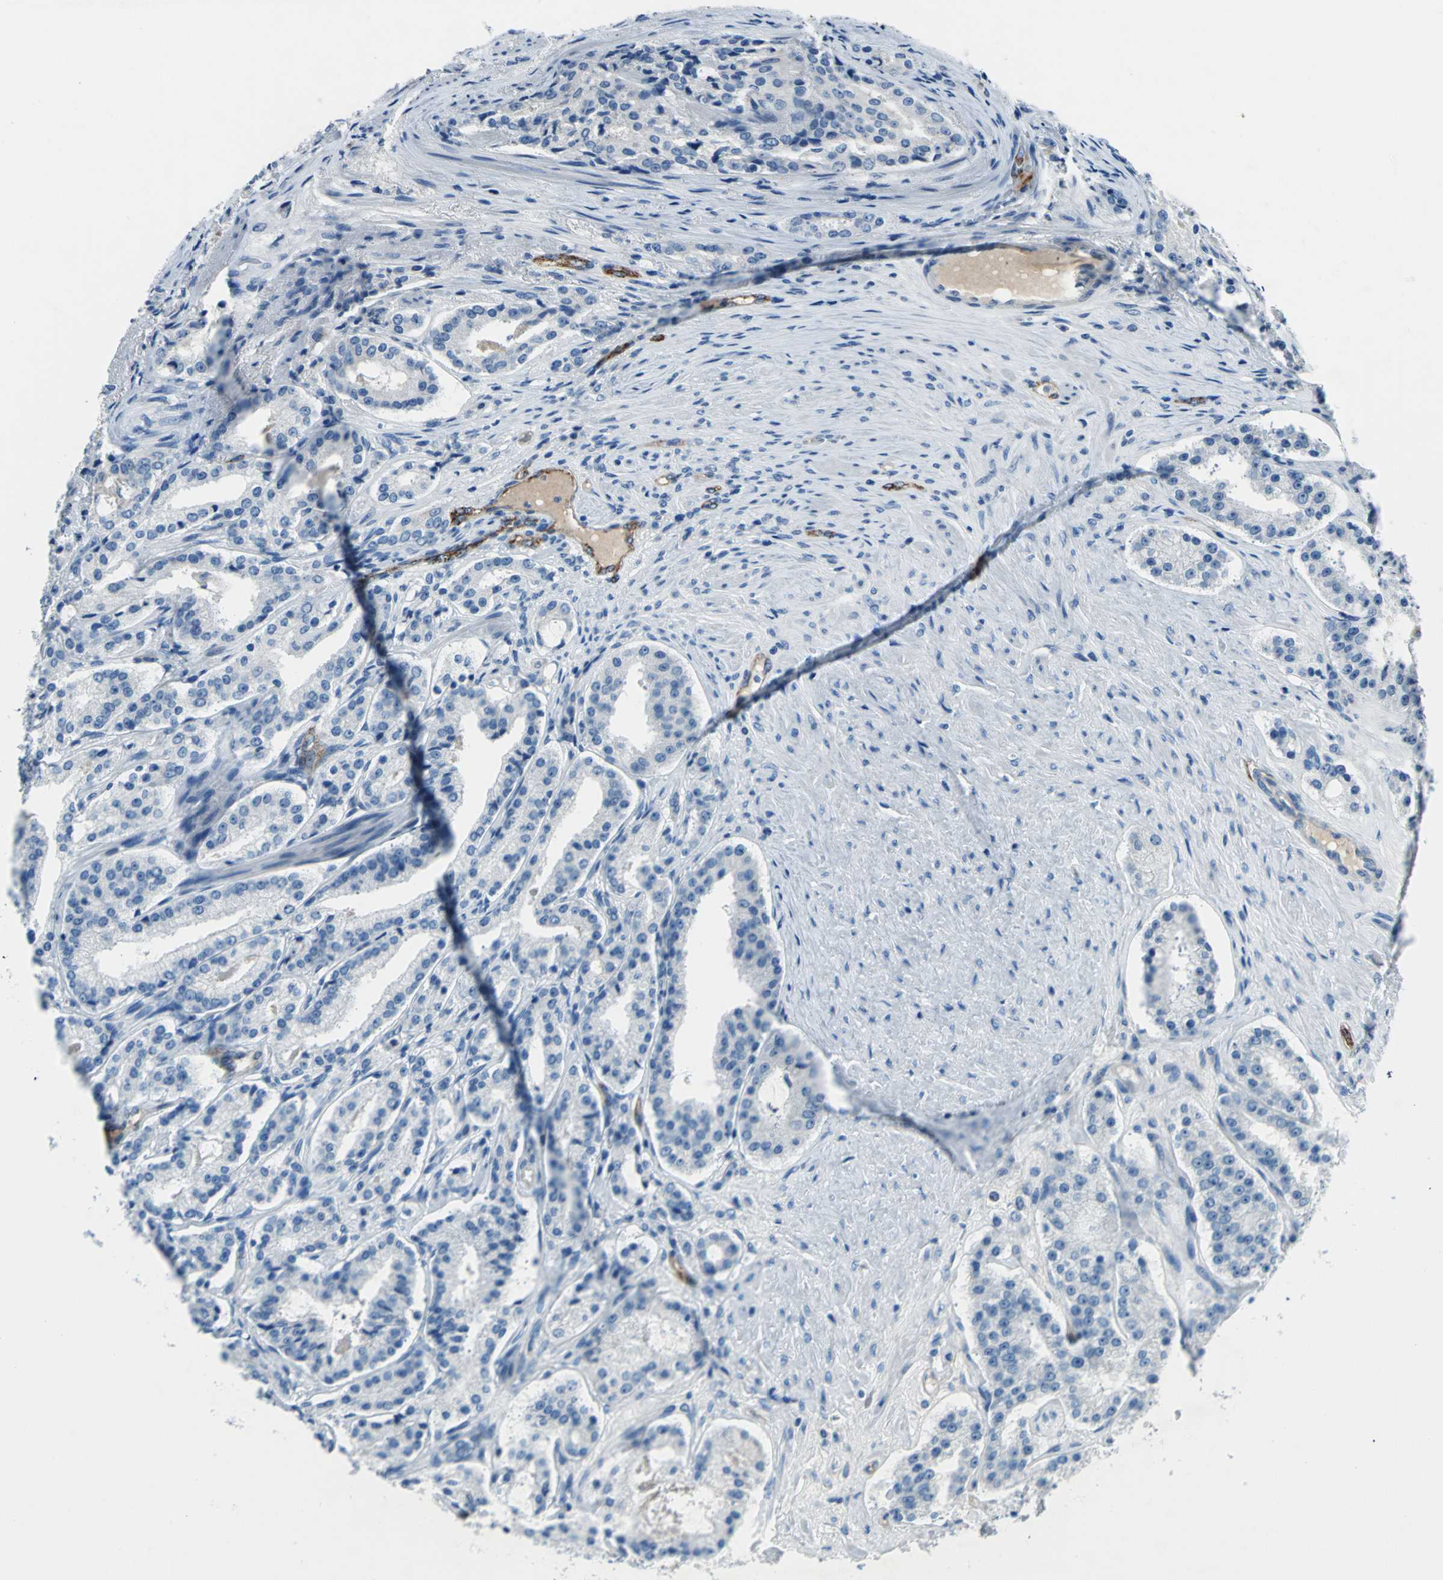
{"staining": {"intensity": "negative", "quantity": "none", "location": "none"}, "tissue": "prostate cancer", "cell_type": "Tumor cells", "image_type": "cancer", "snomed": [{"axis": "morphology", "description": "Adenocarcinoma, Medium grade"}, {"axis": "topography", "description": "Prostate"}], "caption": "An immunohistochemistry (IHC) photomicrograph of prostate adenocarcinoma (medium-grade) is shown. There is no staining in tumor cells of prostate adenocarcinoma (medium-grade).", "gene": "SELP", "patient": {"sex": "male", "age": 72}}